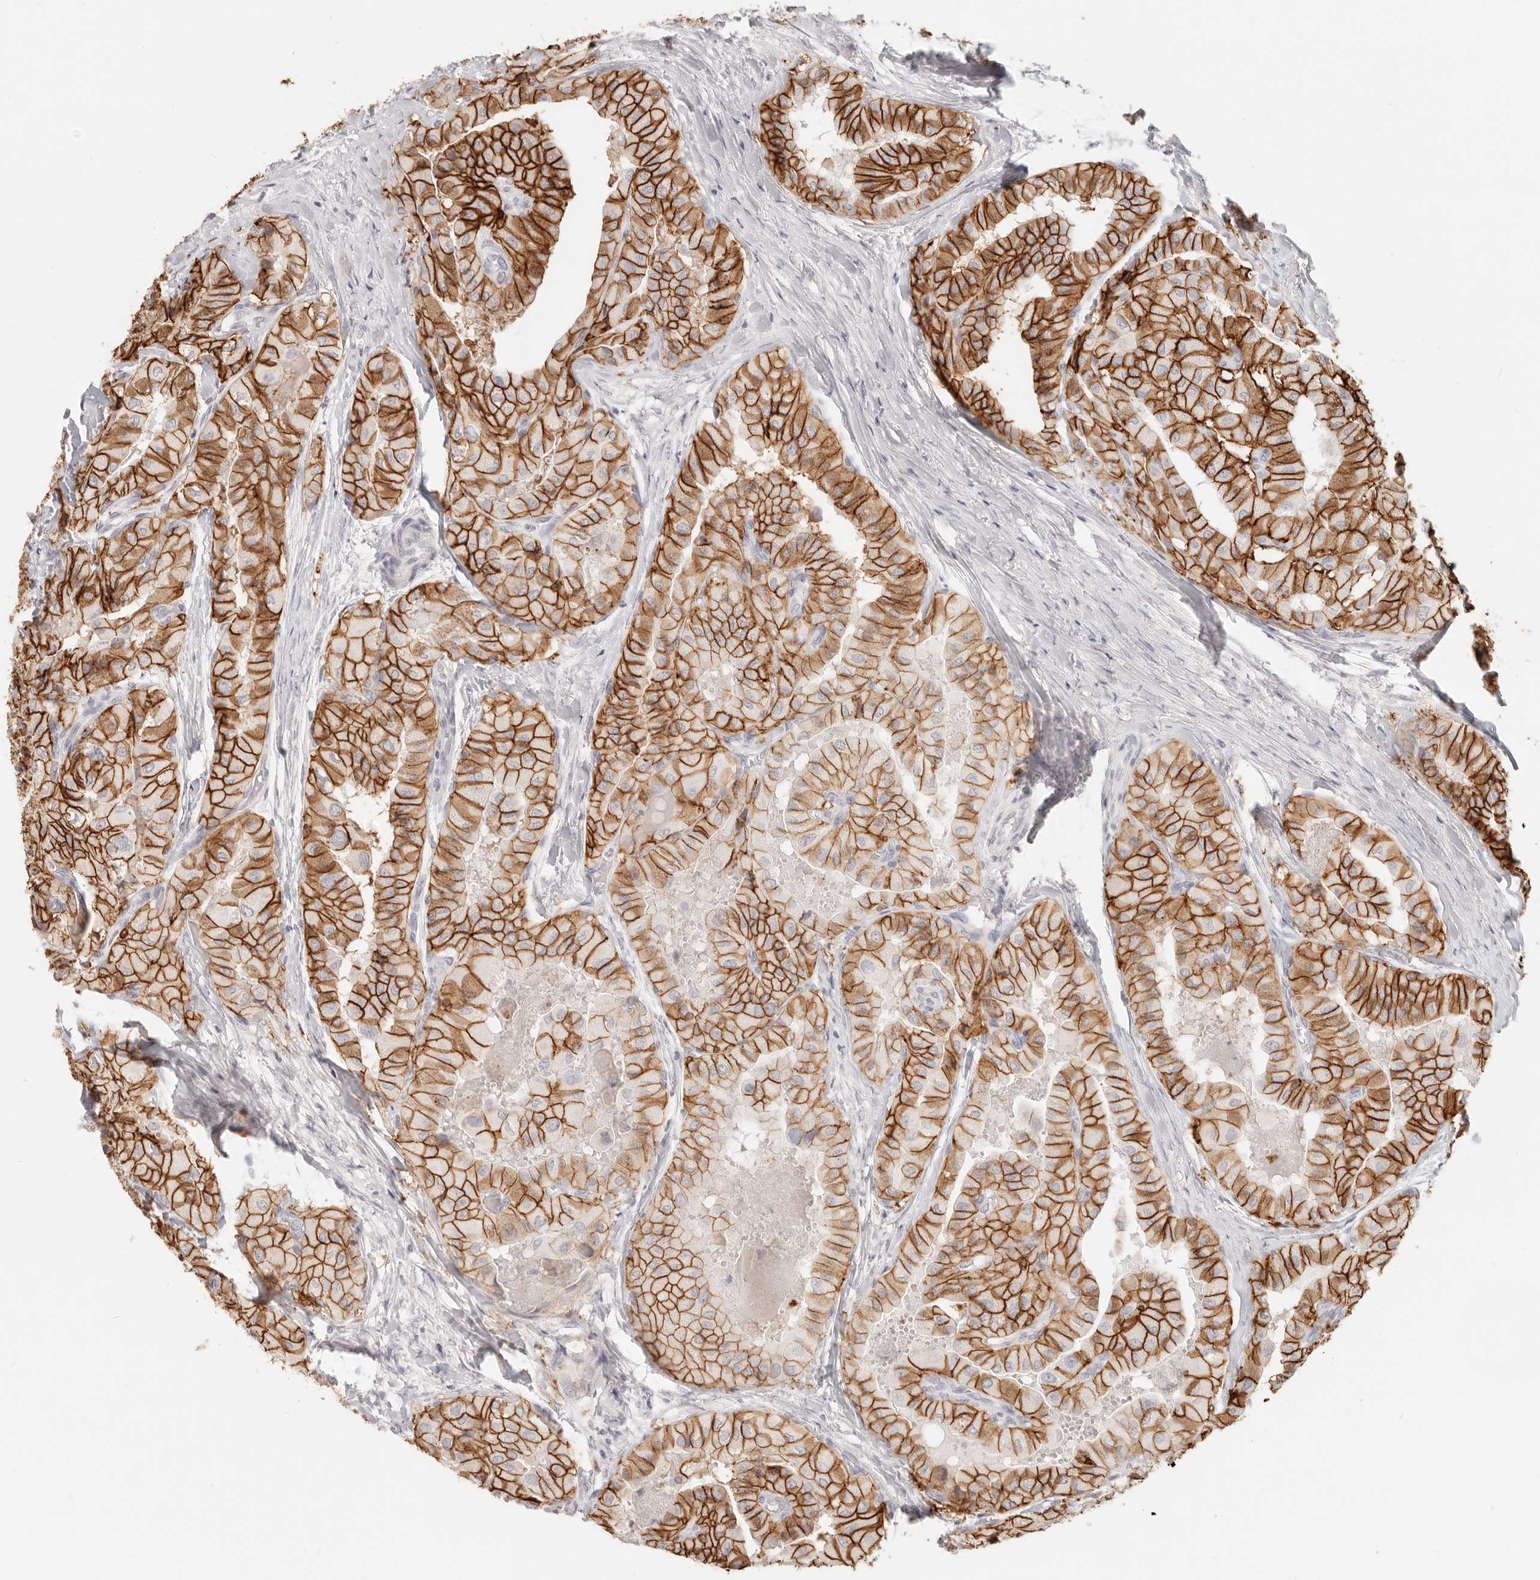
{"staining": {"intensity": "strong", "quantity": ">75%", "location": "cytoplasmic/membranous"}, "tissue": "thyroid cancer", "cell_type": "Tumor cells", "image_type": "cancer", "snomed": [{"axis": "morphology", "description": "Papillary adenocarcinoma, NOS"}, {"axis": "topography", "description": "Thyroid gland"}], "caption": "DAB (3,3'-diaminobenzidine) immunohistochemical staining of papillary adenocarcinoma (thyroid) exhibits strong cytoplasmic/membranous protein expression in about >75% of tumor cells.", "gene": "EPCAM", "patient": {"sex": "female", "age": 59}}